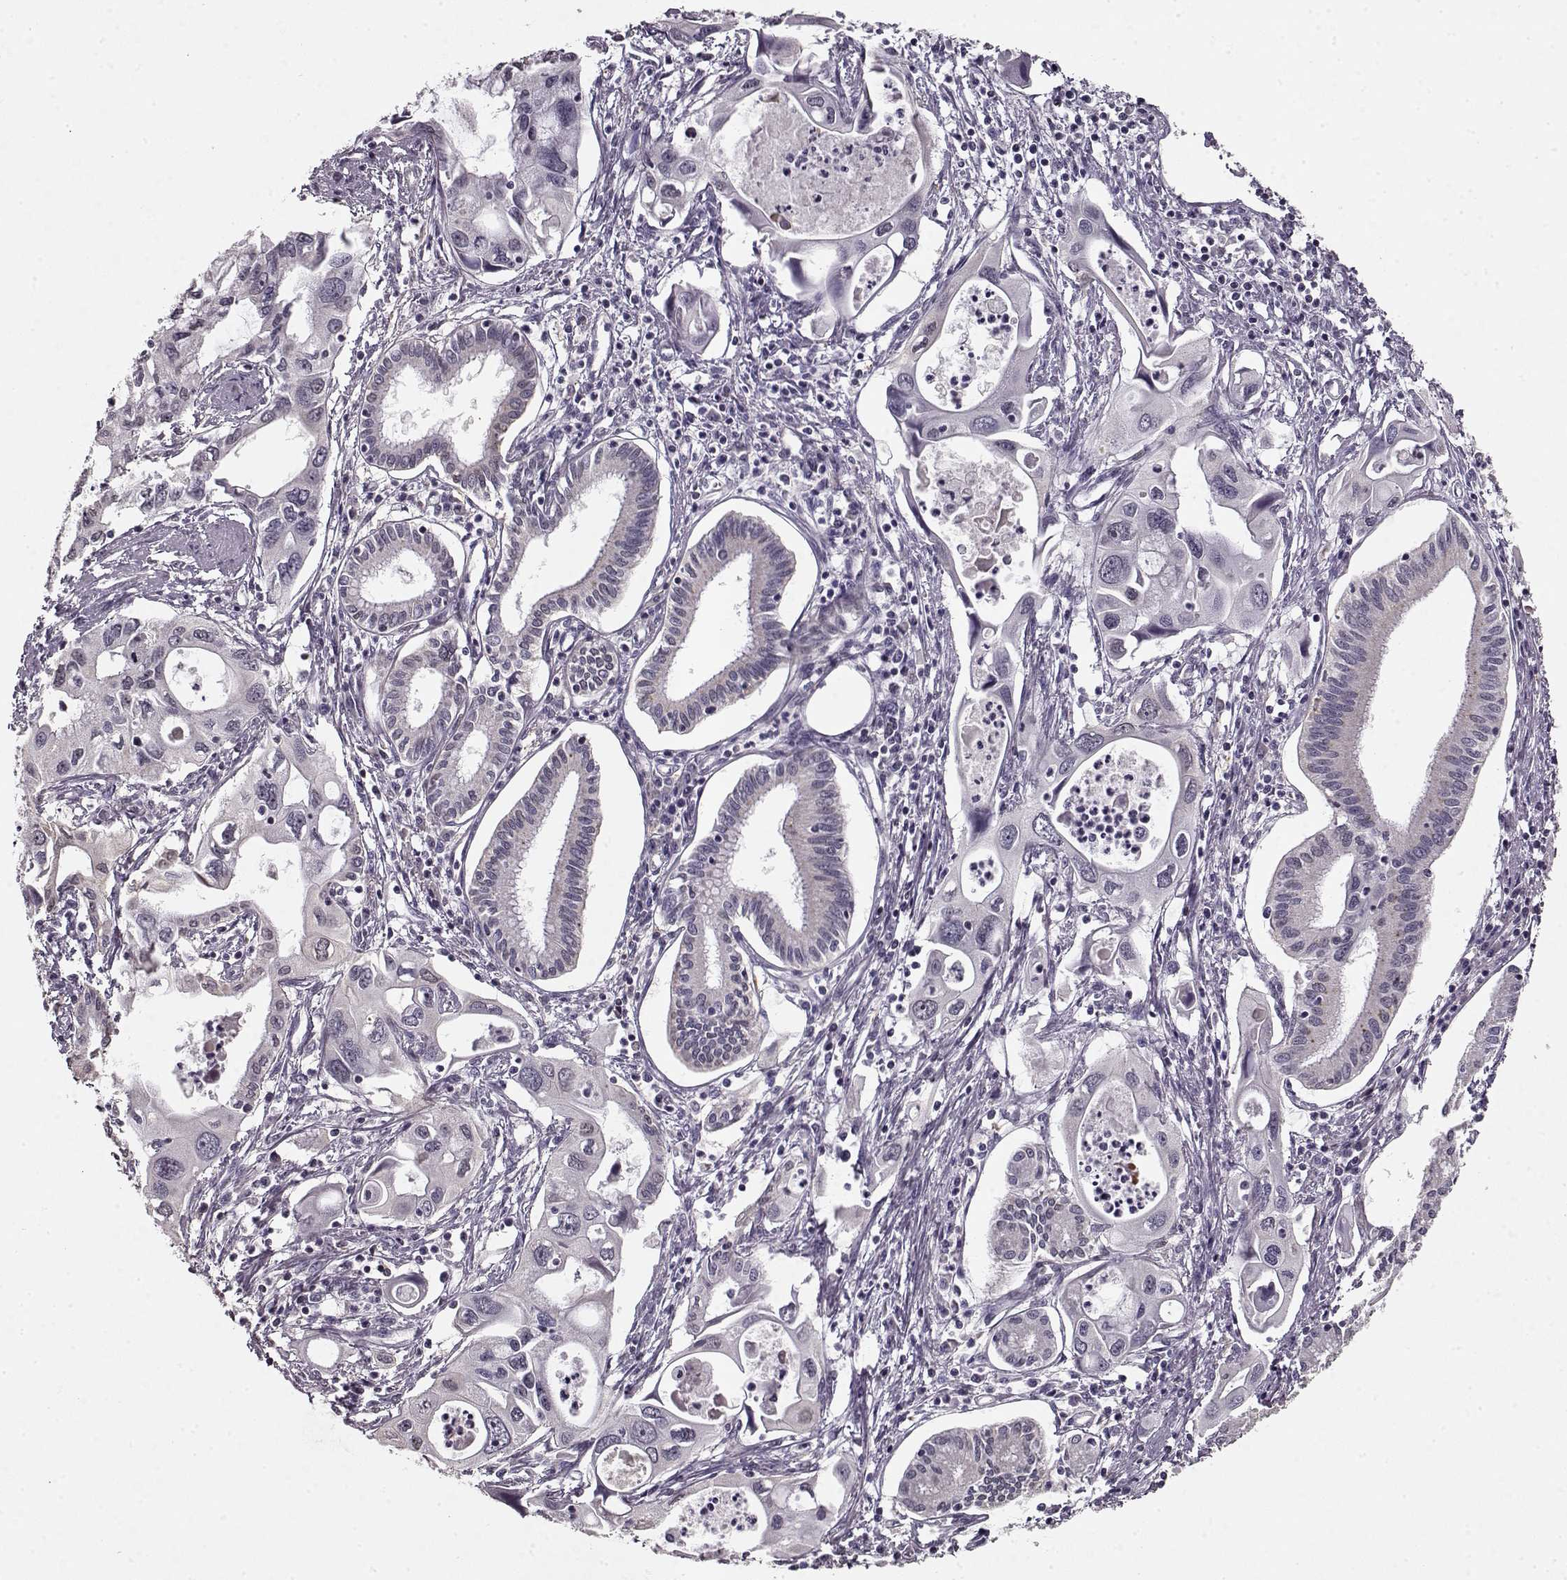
{"staining": {"intensity": "negative", "quantity": "none", "location": "none"}, "tissue": "pancreatic cancer", "cell_type": "Tumor cells", "image_type": "cancer", "snomed": [{"axis": "morphology", "description": "Adenocarcinoma, NOS"}, {"axis": "topography", "description": "Pancreas"}], "caption": "Micrograph shows no significant protein staining in tumor cells of pancreatic adenocarcinoma. (Brightfield microscopy of DAB immunohistochemistry at high magnification).", "gene": "RP1L1", "patient": {"sex": "male", "age": 60}}